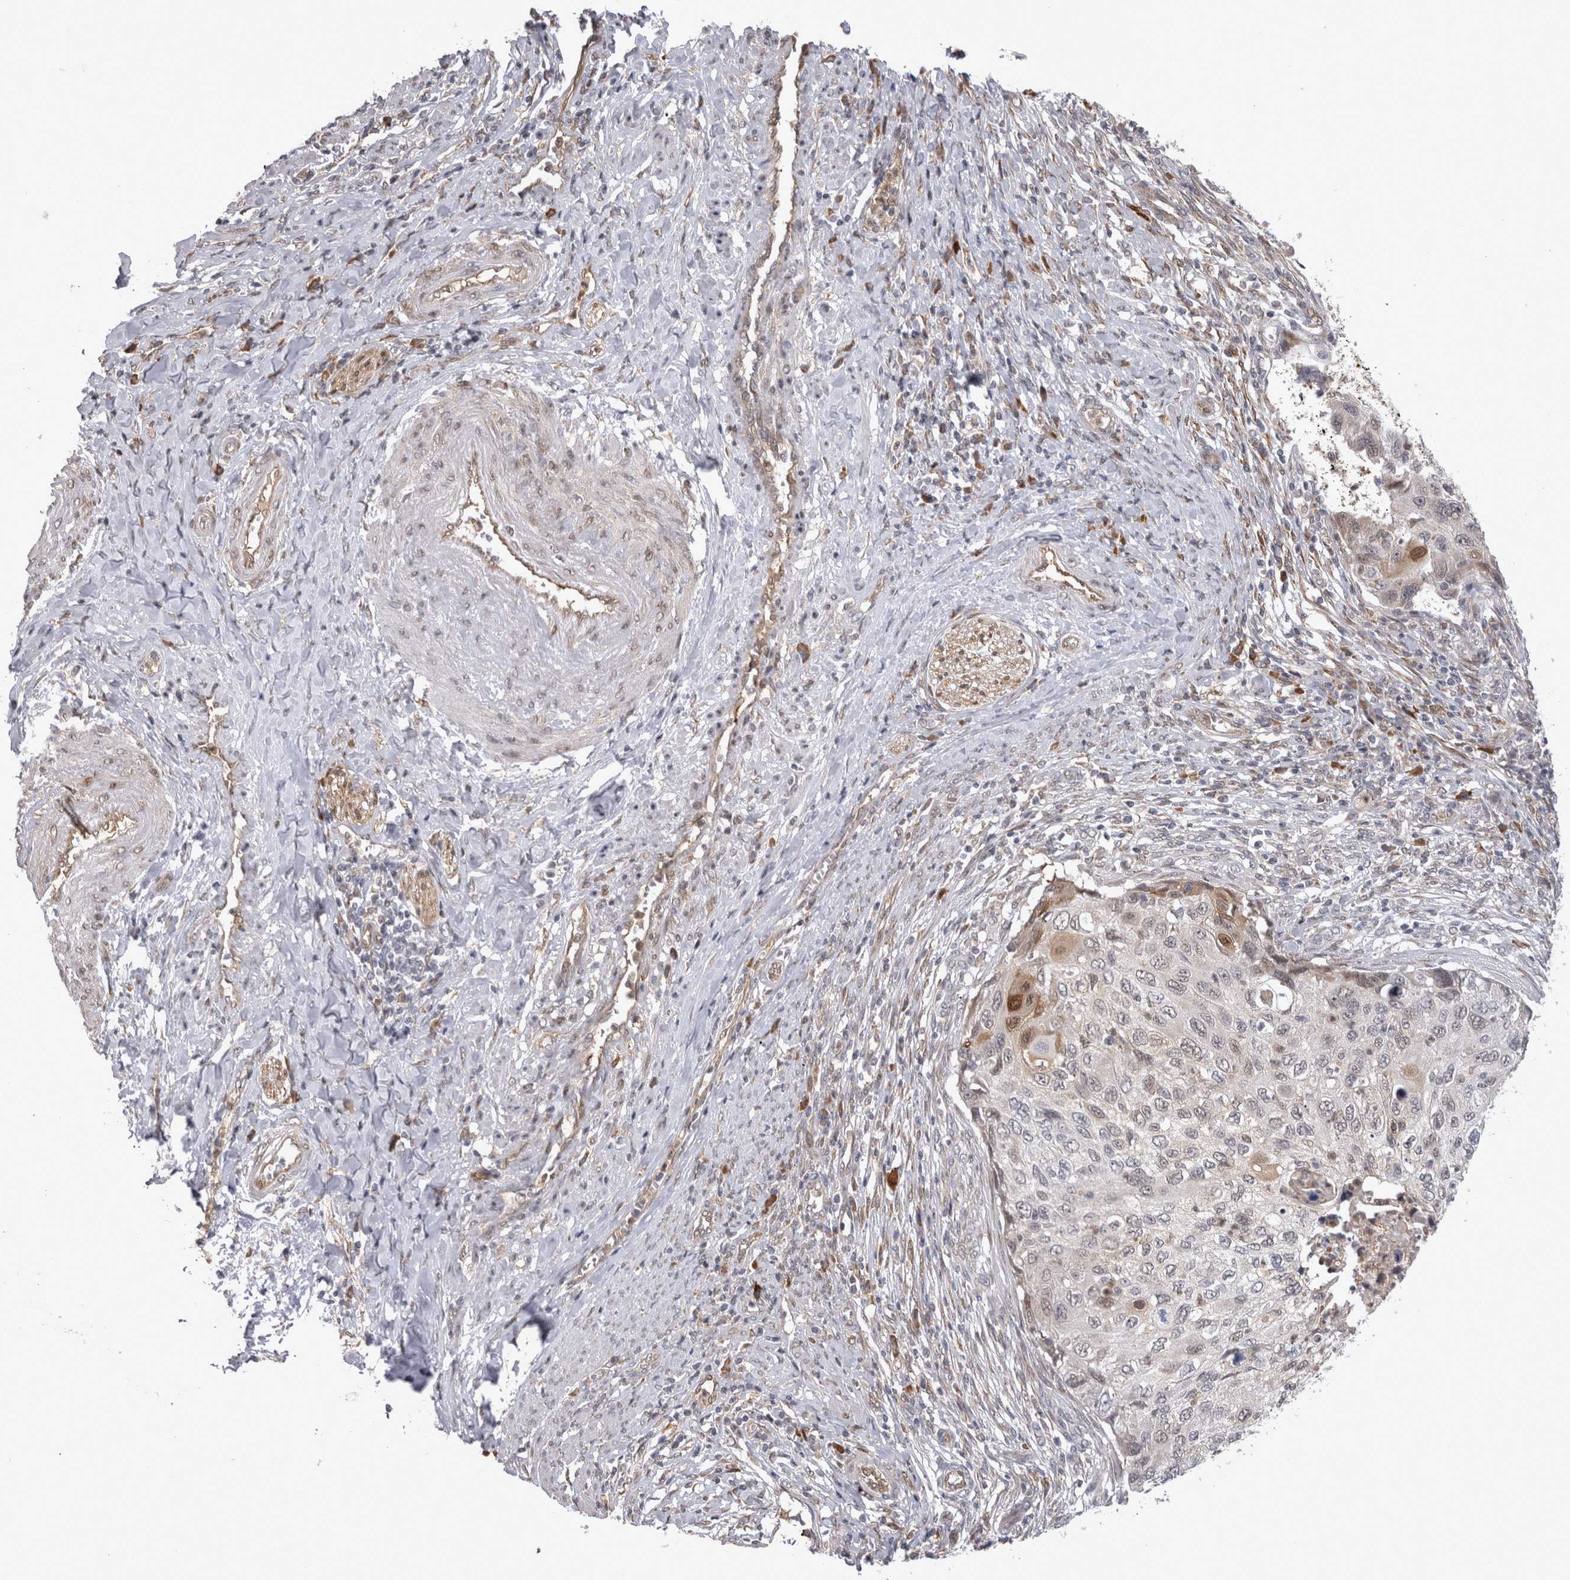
{"staining": {"intensity": "weak", "quantity": "<25%", "location": "cytoplasmic/membranous,nuclear"}, "tissue": "cervical cancer", "cell_type": "Tumor cells", "image_type": "cancer", "snomed": [{"axis": "morphology", "description": "Squamous cell carcinoma, NOS"}, {"axis": "topography", "description": "Cervix"}], "caption": "Cervical cancer (squamous cell carcinoma) was stained to show a protein in brown. There is no significant positivity in tumor cells.", "gene": "CHIC2", "patient": {"sex": "female", "age": 70}}